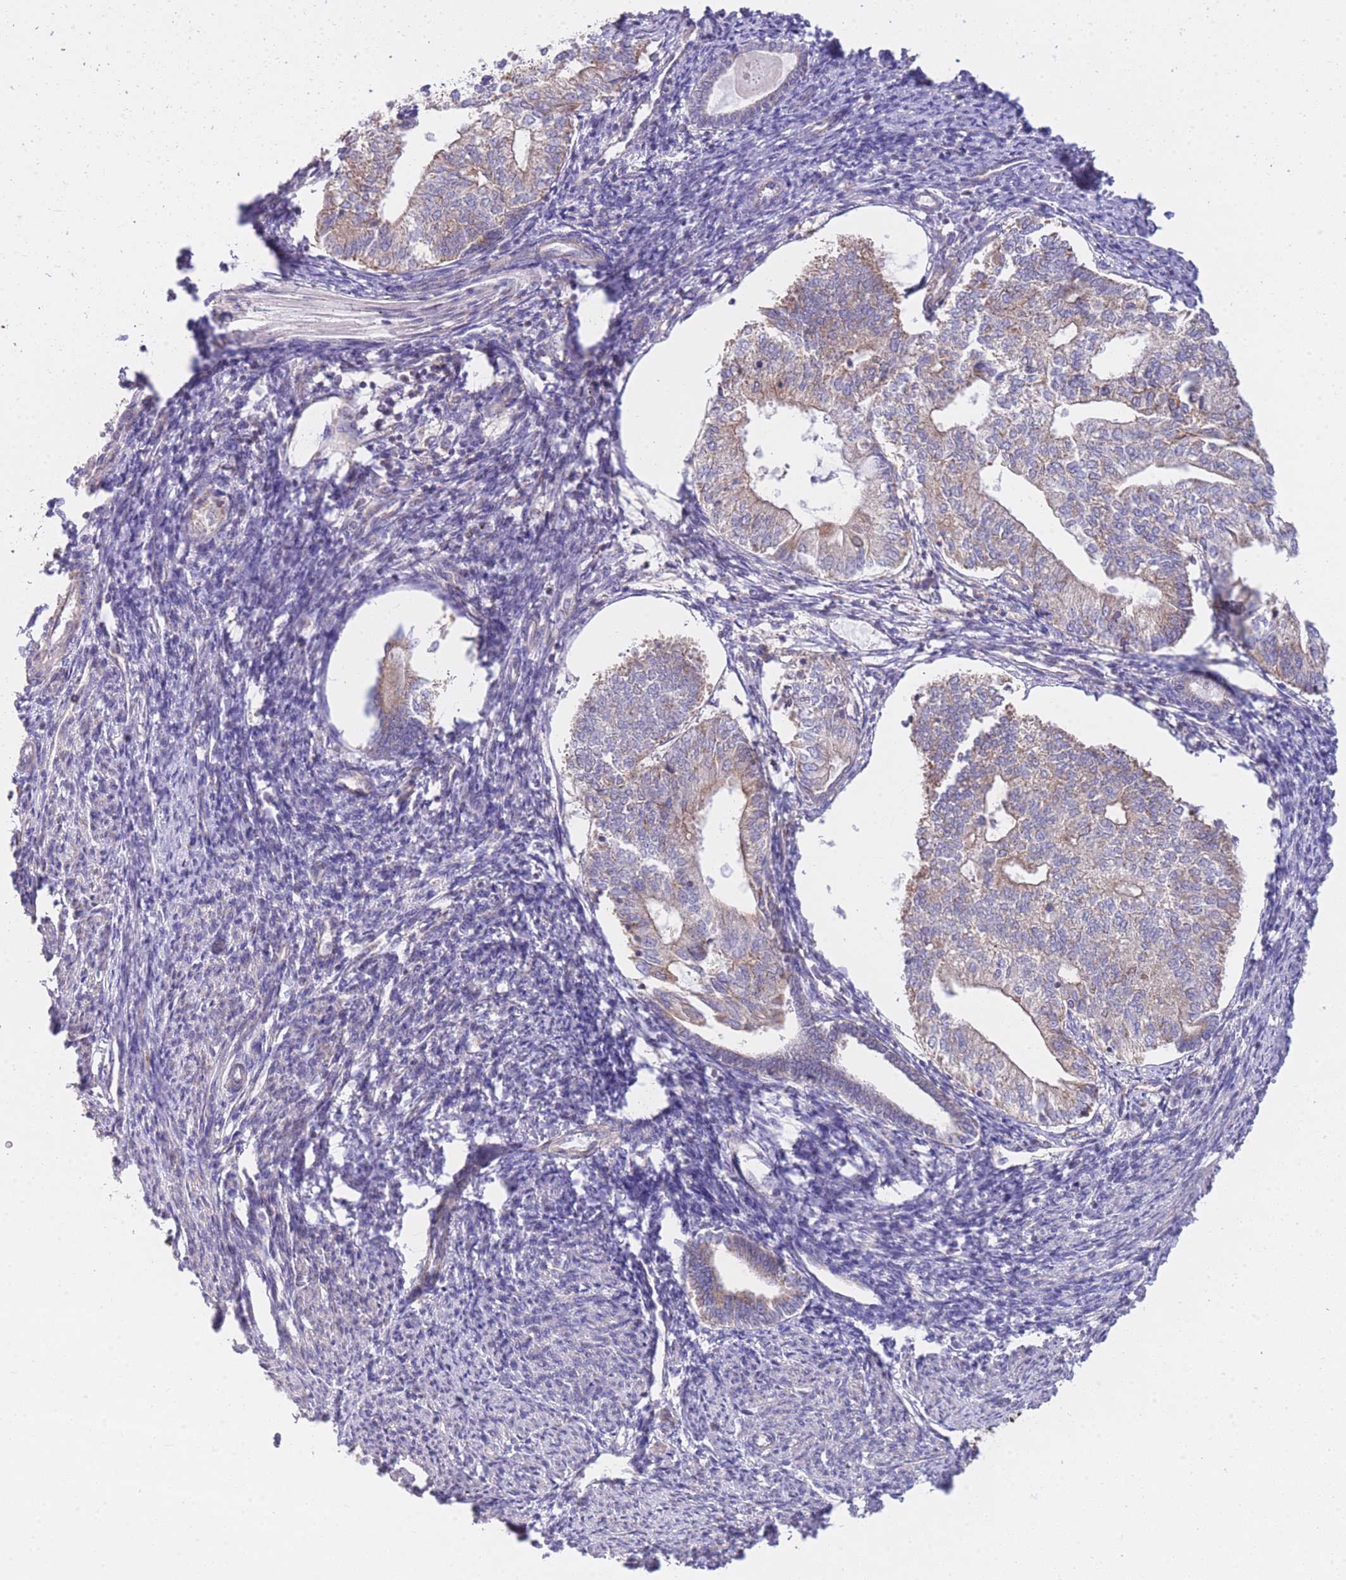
{"staining": {"intensity": "strong", "quantity": "25%-75%", "location": "cytoplasmic/membranous"}, "tissue": "smooth muscle", "cell_type": "Smooth muscle cells", "image_type": "normal", "snomed": [{"axis": "morphology", "description": "Normal tissue, NOS"}, {"axis": "topography", "description": "Smooth muscle"}, {"axis": "topography", "description": "Uterus"}], "caption": "Protein analysis of benign smooth muscle exhibits strong cytoplasmic/membranous staining in approximately 25%-75% of smooth muscle cells.", "gene": "CTBP1", "patient": {"sex": "female", "age": 59}}